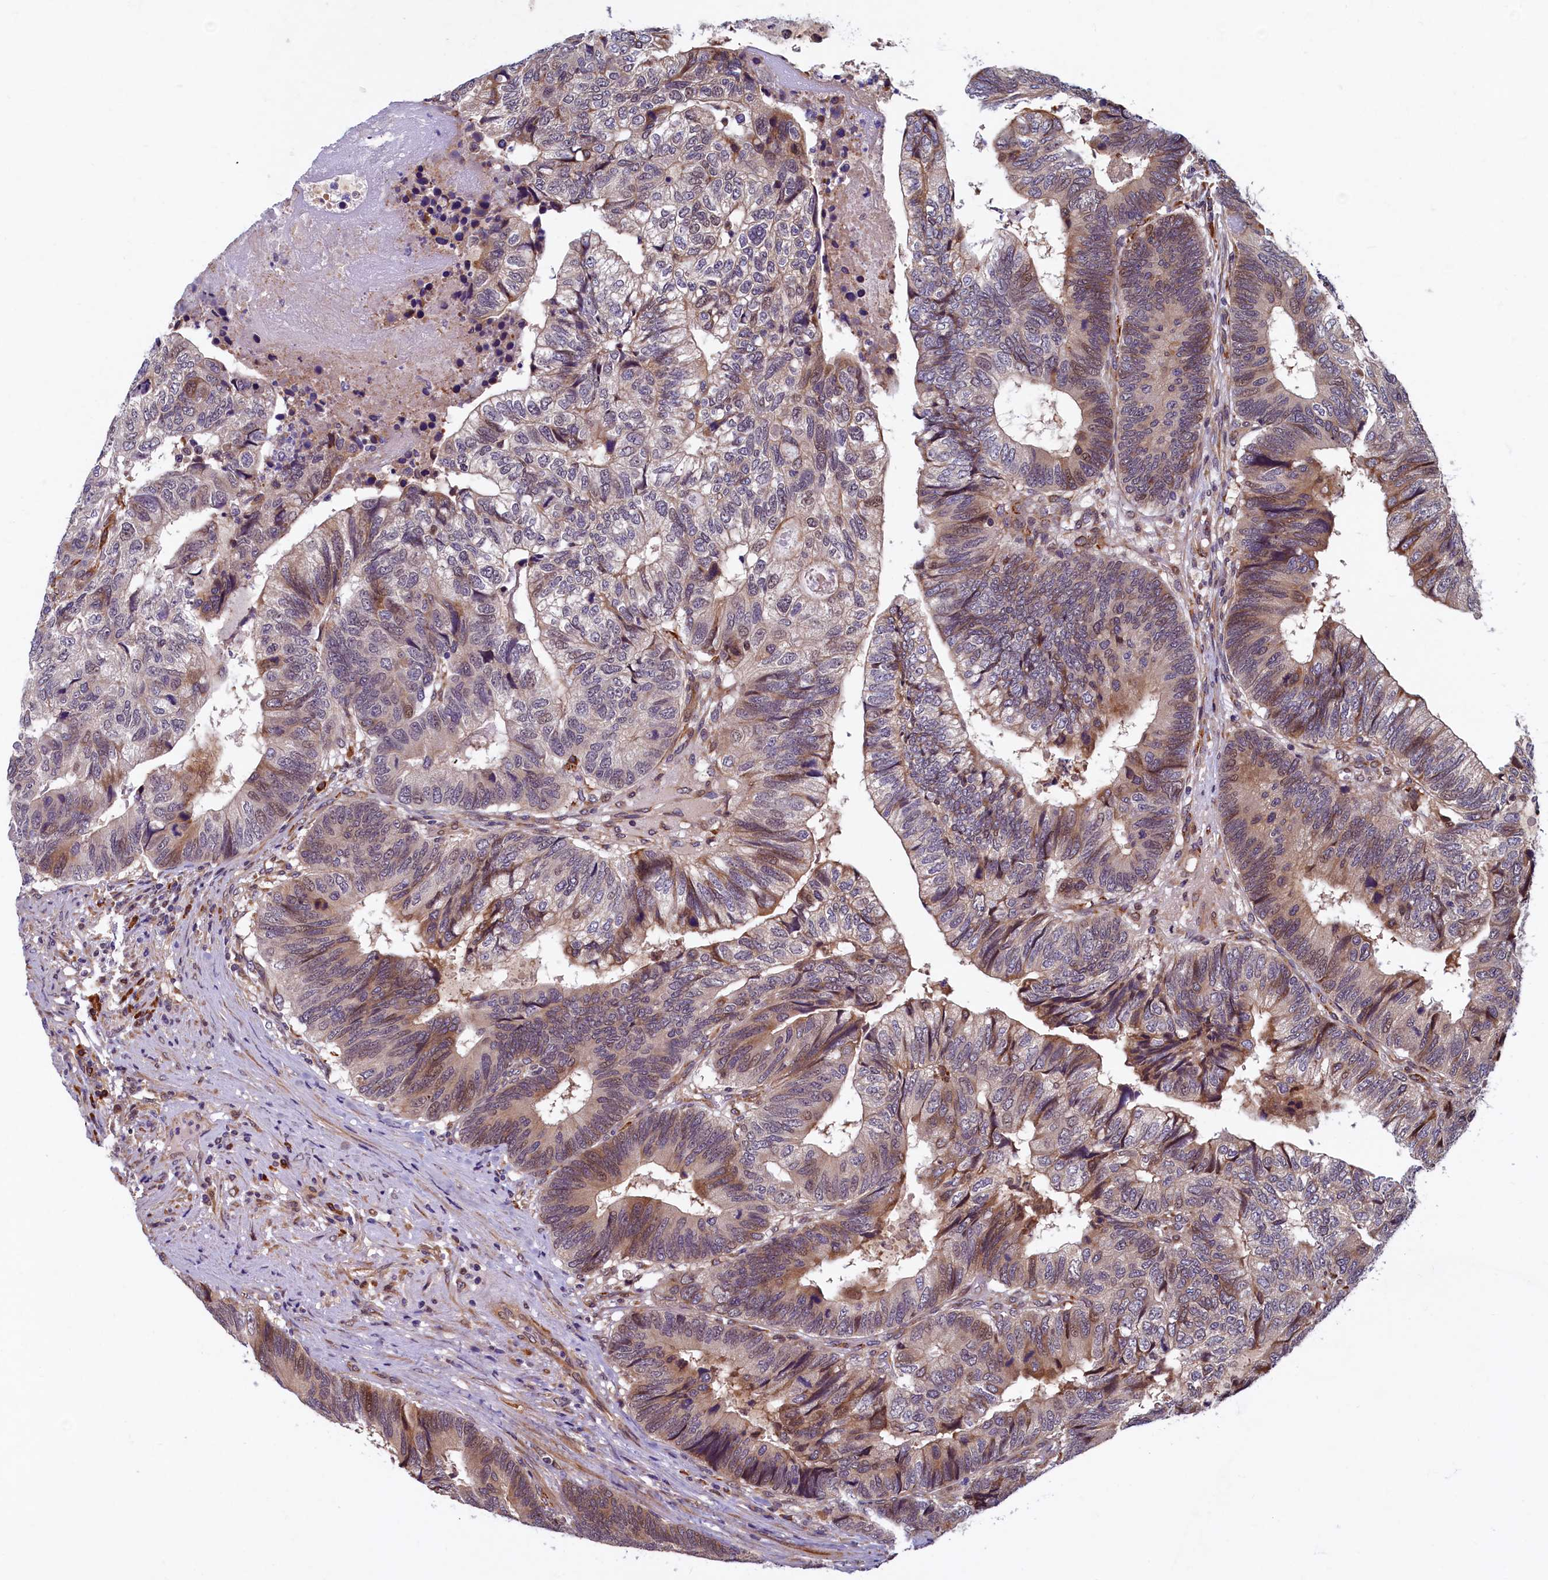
{"staining": {"intensity": "moderate", "quantity": "25%-75%", "location": "cytoplasmic/membranous,nuclear"}, "tissue": "colorectal cancer", "cell_type": "Tumor cells", "image_type": "cancer", "snomed": [{"axis": "morphology", "description": "Adenocarcinoma, NOS"}, {"axis": "topography", "description": "Colon"}], "caption": "High-magnification brightfield microscopy of adenocarcinoma (colorectal) stained with DAB (3,3'-diaminobenzidine) (brown) and counterstained with hematoxylin (blue). tumor cells exhibit moderate cytoplasmic/membranous and nuclear expression is present in approximately25%-75% of cells. (DAB IHC, brown staining for protein, blue staining for nuclei).", "gene": "SLC16A14", "patient": {"sex": "female", "age": 67}}